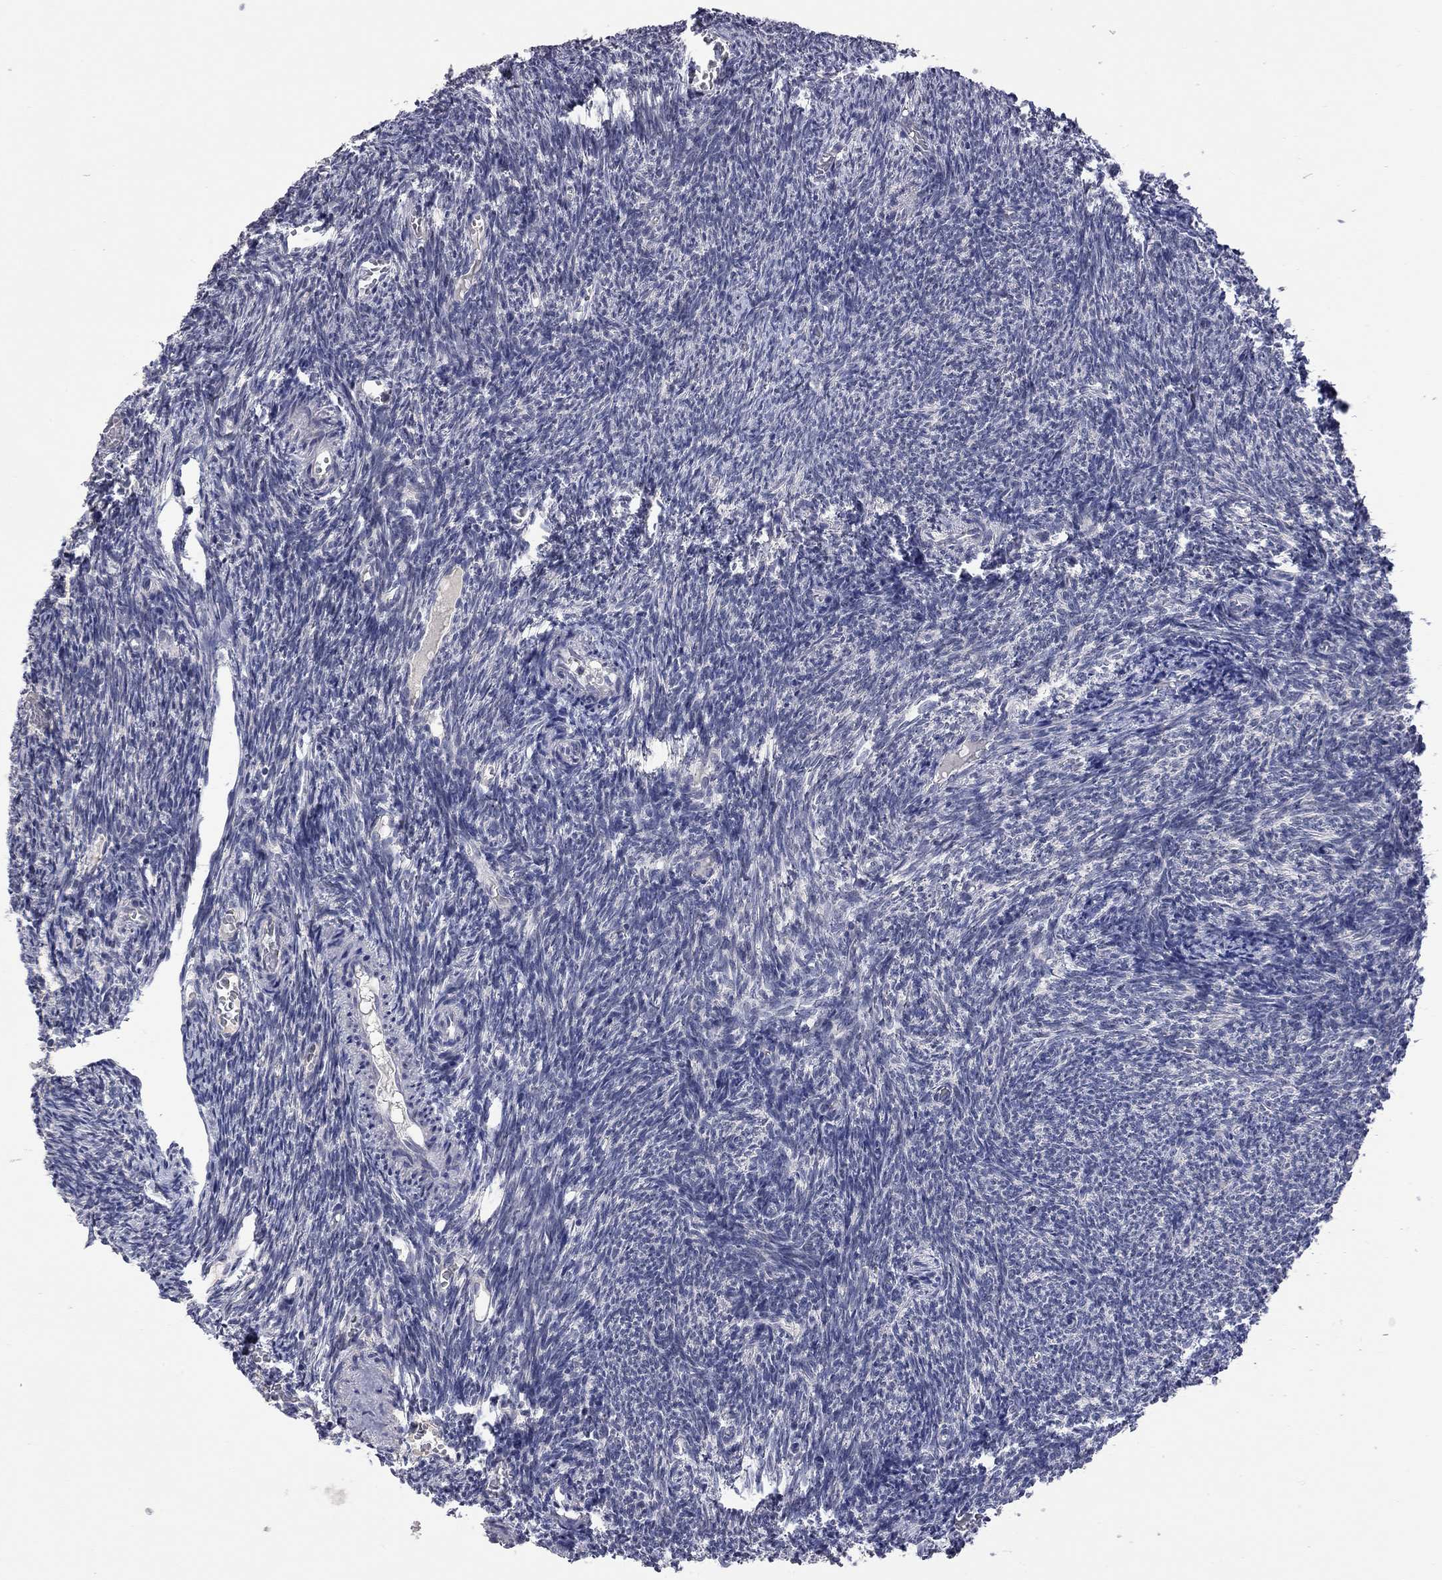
{"staining": {"intensity": "weak", "quantity": "25%-75%", "location": "cytoplasmic/membranous"}, "tissue": "ovary", "cell_type": "Follicle cells", "image_type": "normal", "snomed": [{"axis": "morphology", "description": "Normal tissue, NOS"}, {"axis": "topography", "description": "Ovary"}], "caption": "Immunohistochemical staining of unremarkable human ovary demonstrates 25%-75% levels of weak cytoplasmic/membranous protein staining in approximately 25%-75% of follicle cells.", "gene": "FABP12", "patient": {"sex": "female", "age": 39}}